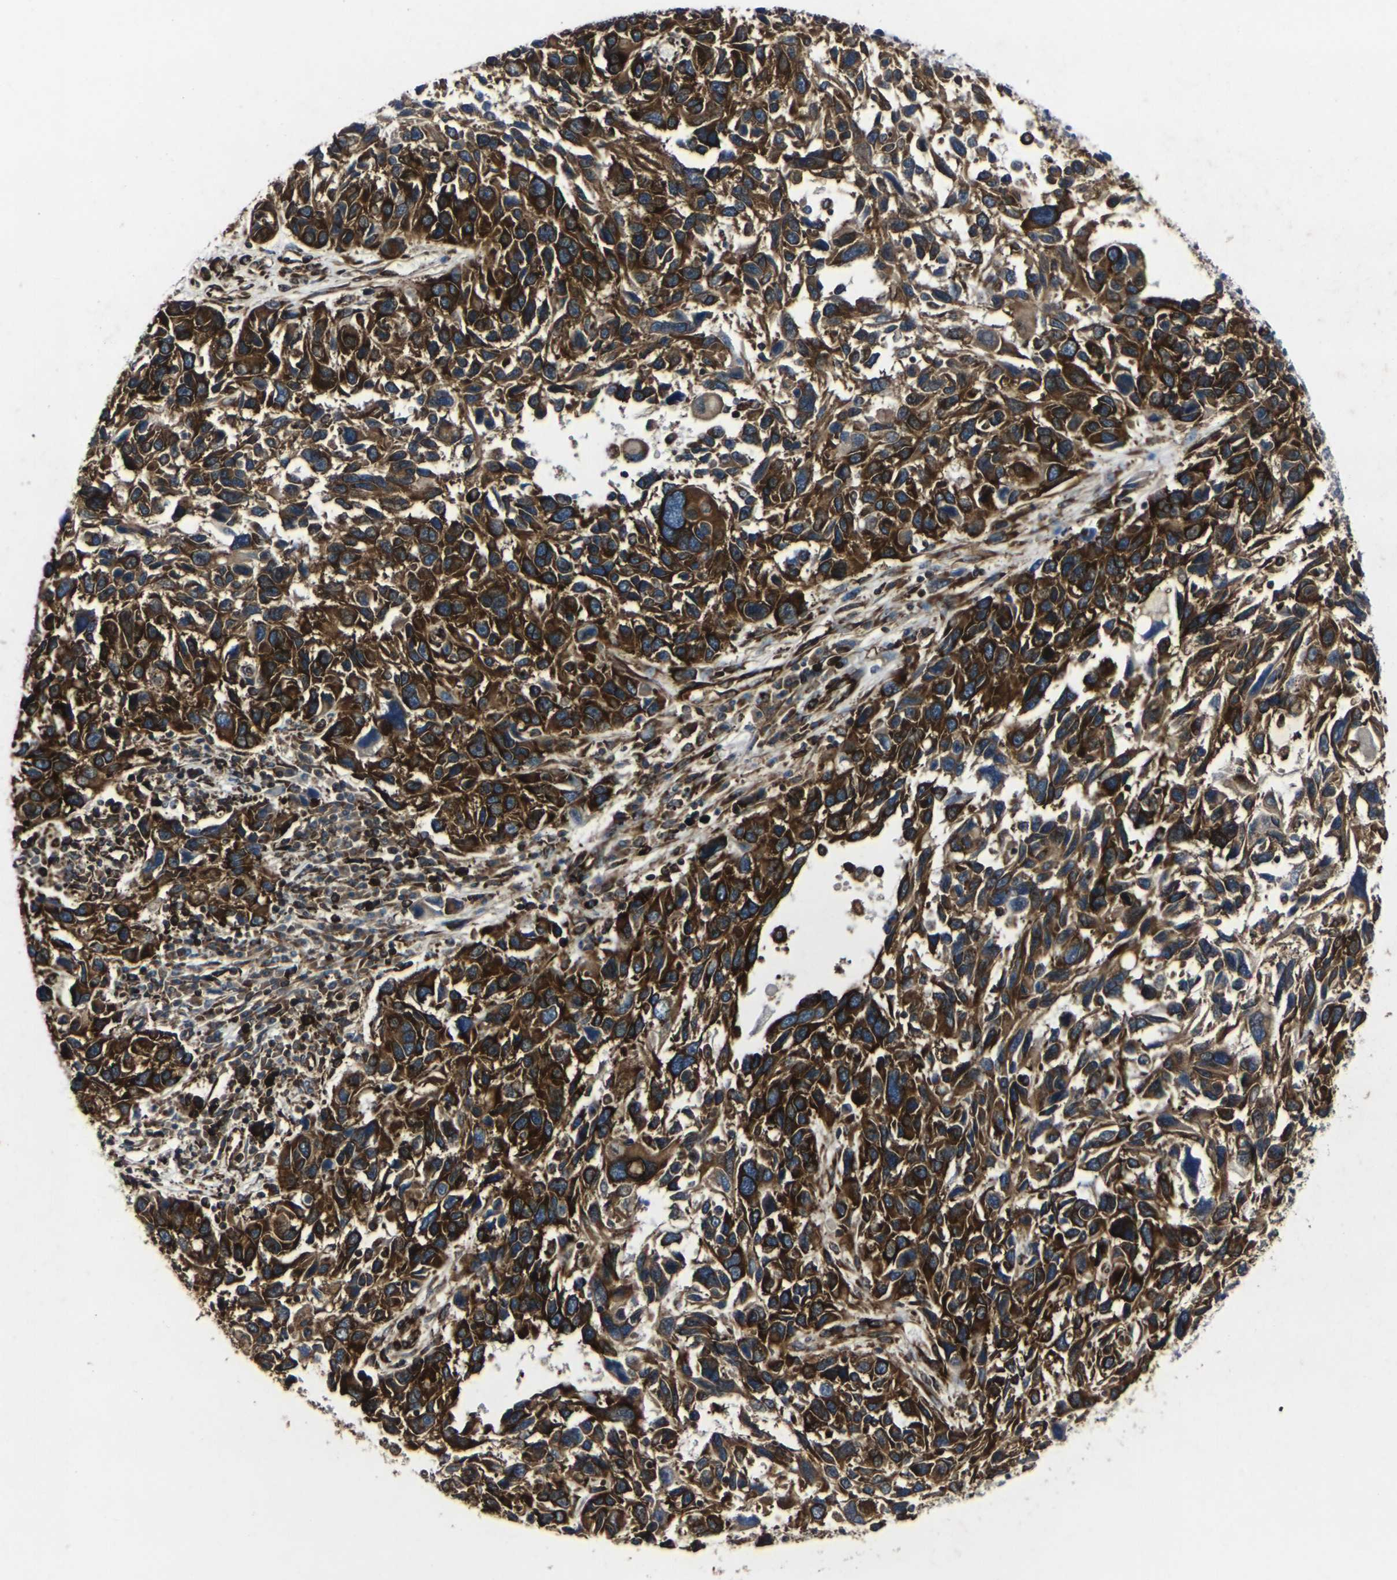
{"staining": {"intensity": "strong", "quantity": ">75%", "location": "cytoplasmic/membranous"}, "tissue": "melanoma", "cell_type": "Tumor cells", "image_type": "cancer", "snomed": [{"axis": "morphology", "description": "Malignant melanoma, NOS"}, {"axis": "topography", "description": "Skin"}], "caption": "Immunohistochemistry histopathology image of human malignant melanoma stained for a protein (brown), which displays high levels of strong cytoplasmic/membranous expression in approximately >75% of tumor cells.", "gene": "MARCHF2", "patient": {"sex": "male", "age": 53}}